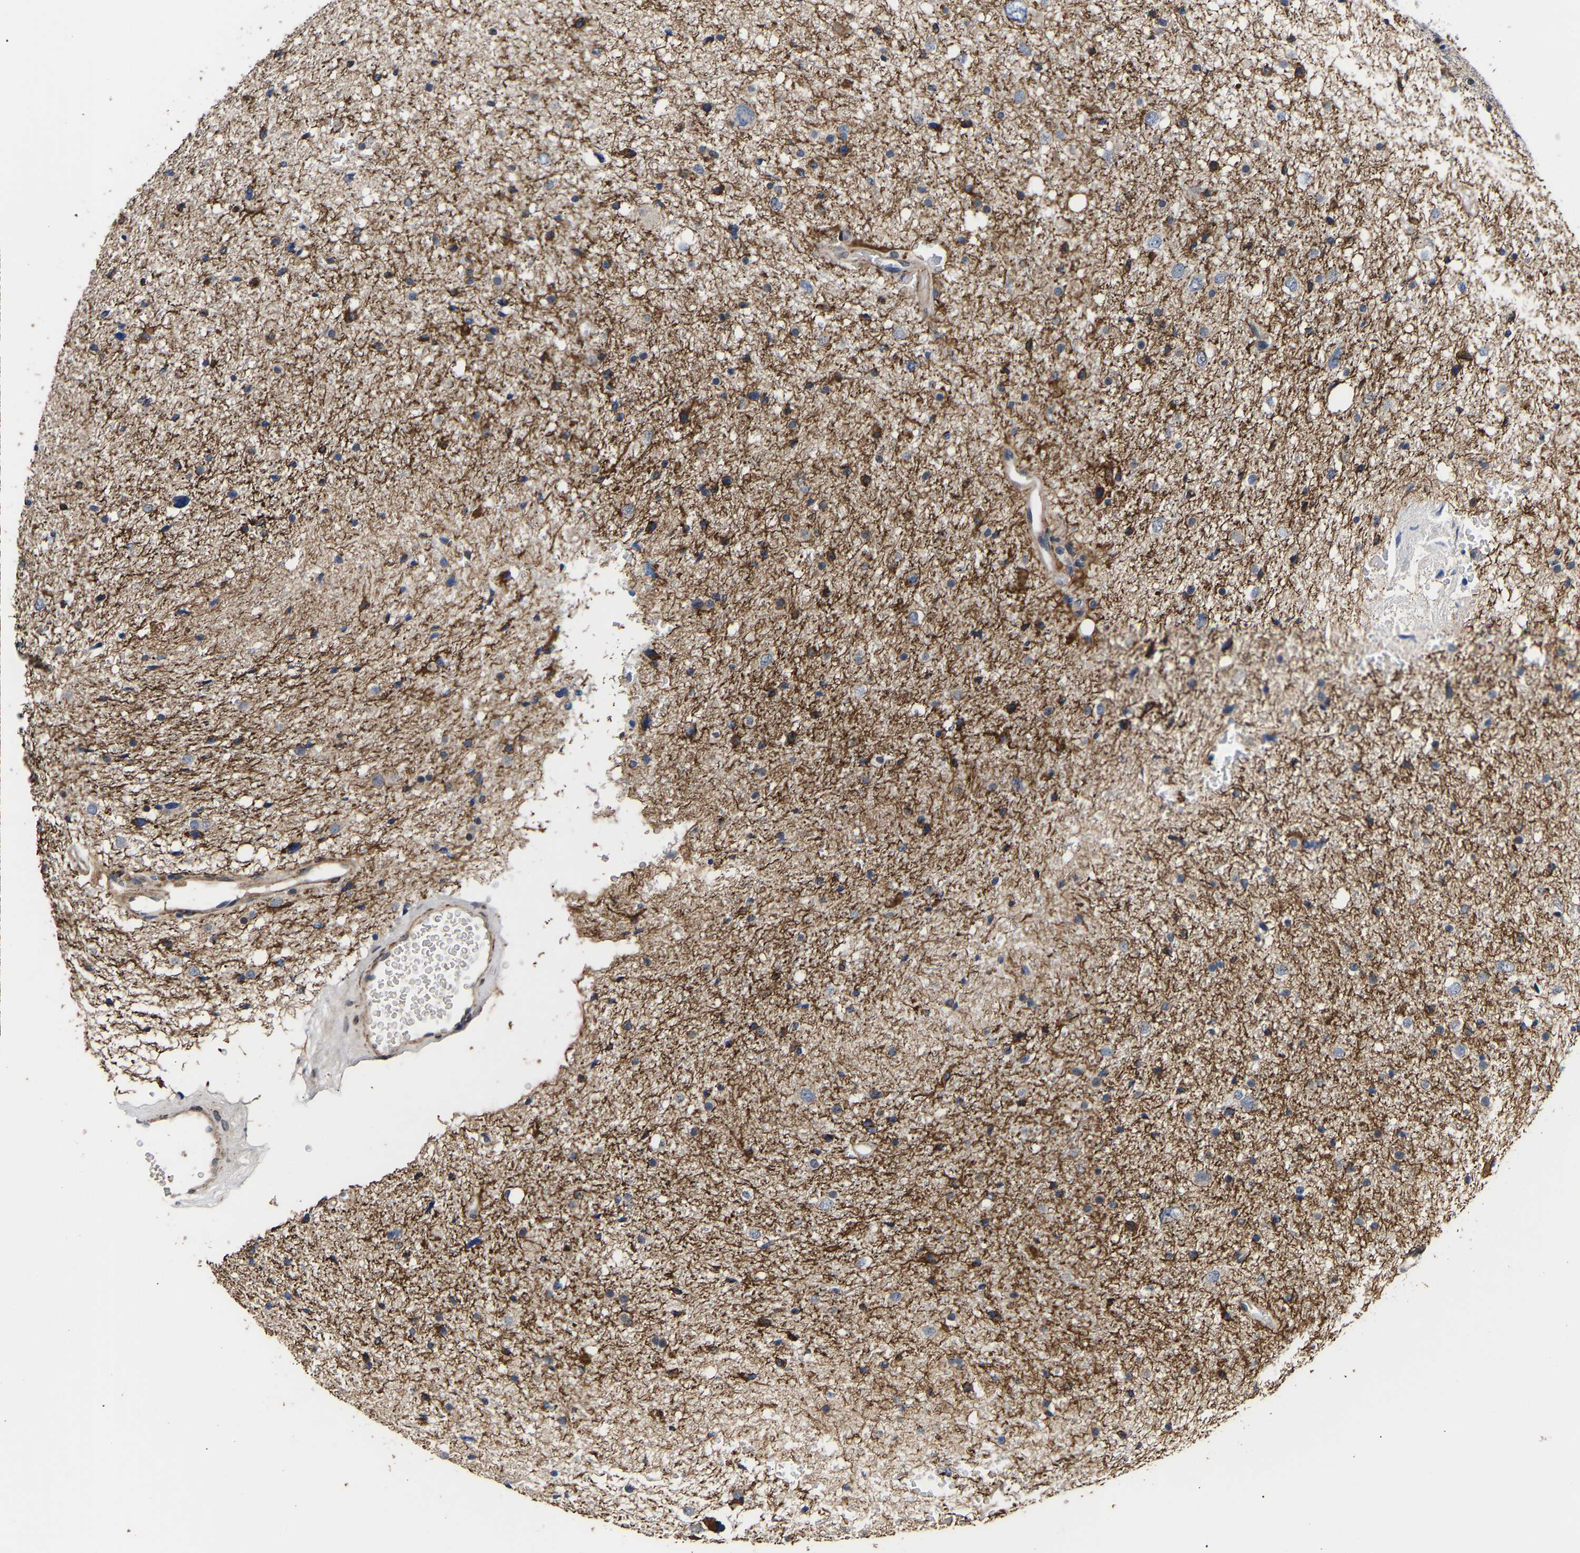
{"staining": {"intensity": "weak", "quantity": "25%-75%", "location": "cytoplasmic/membranous"}, "tissue": "glioma", "cell_type": "Tumor cells", "image_type": "cancer", "snomed": [{"axis": "morphology", "description": "Glioma, malignant, Low grade"}, {"axis": "topography", "description": "Brain"}], "caption": "Immunohistochemistry (IHC) of human glioma shows low levels of weak cytoplasmic/membranous staining in about 25%-75% of tumor cells.", "gene": "METTL16", "patient": {"sex": "female", "age": 37}}